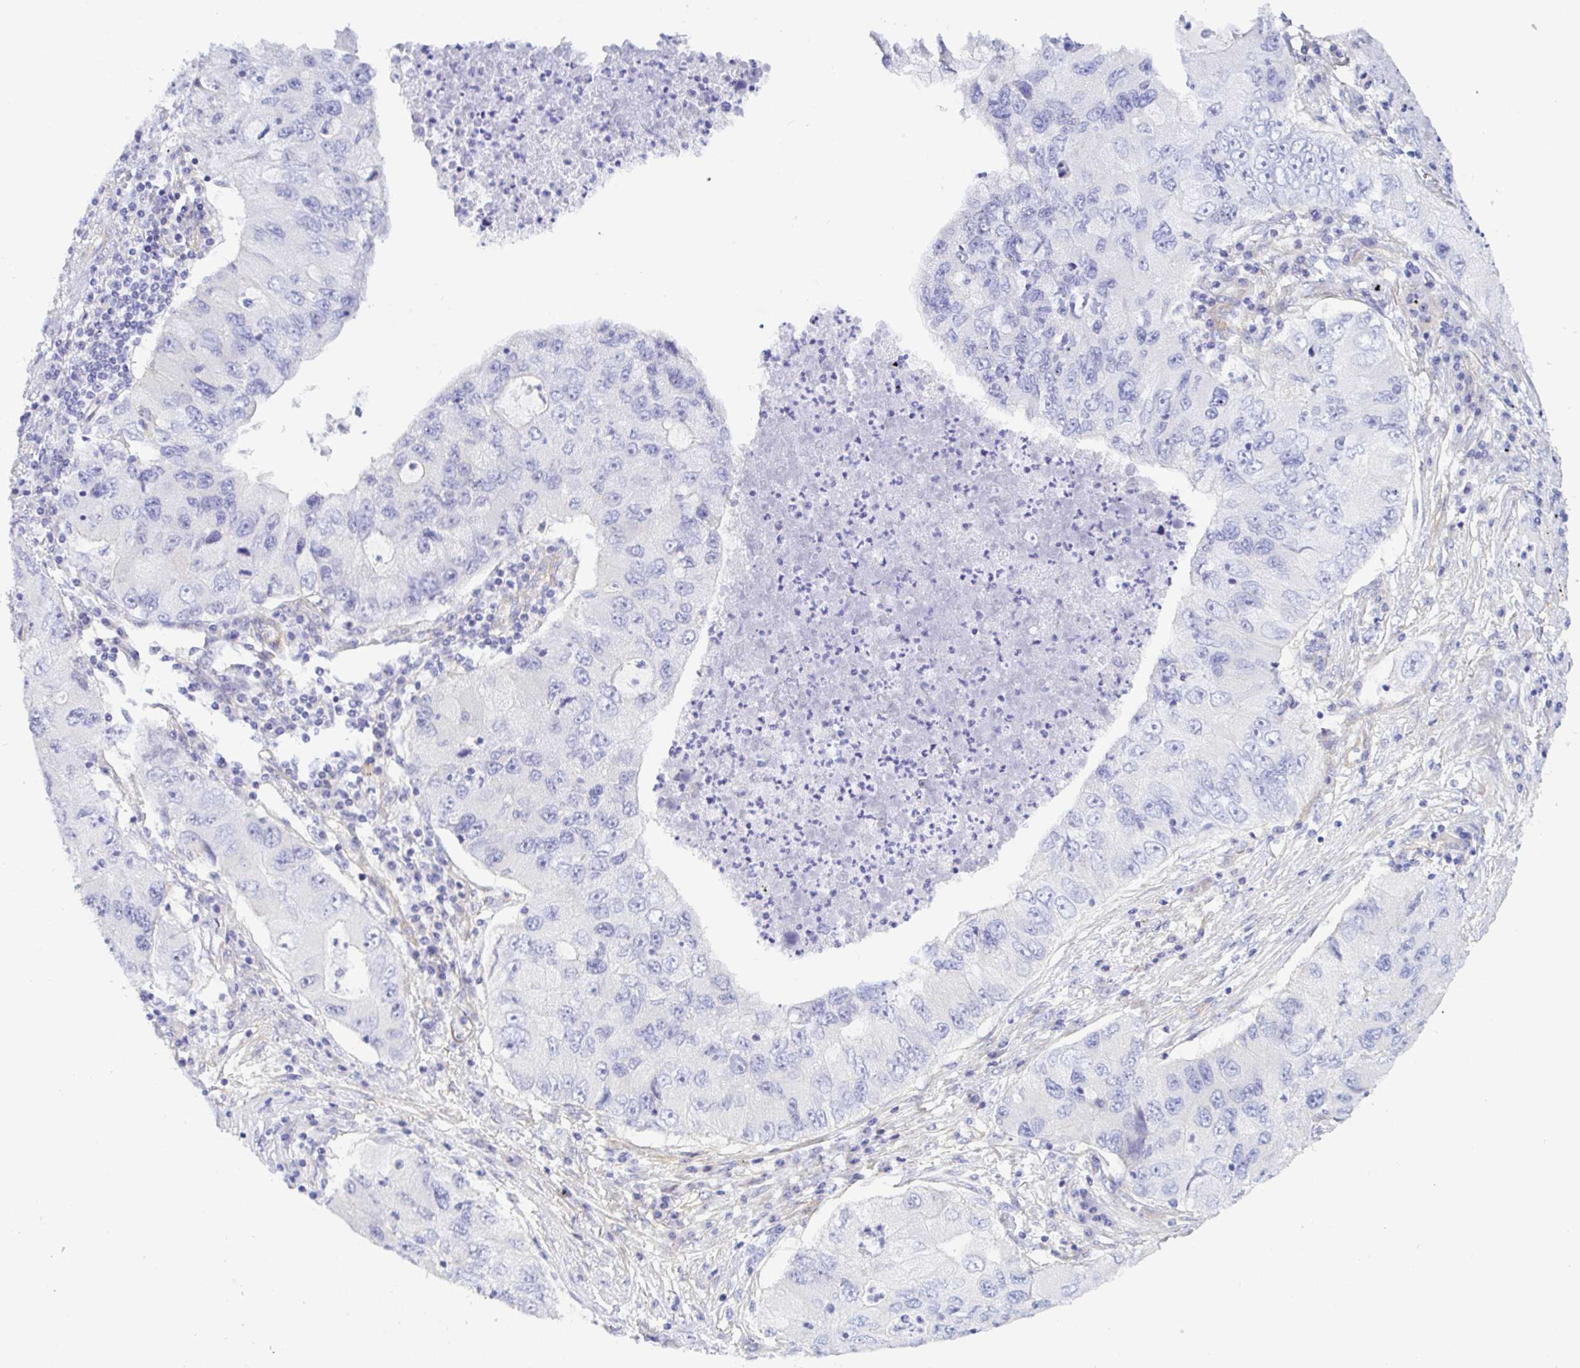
{"staining": {"intensity": "negative", "quantity": "none", "location": "none"}, "tissue": "lung cancer", "cell_type": "Tumor cells", "image_type": "cancer", "snomed": [{"axis": "morphology", "description": "Adenocarcinoma, NOS"}, {"axis": "morphology", "description": "Adenocarcinoma, metastatic, NOS"}, {"axis": "topography", "description": "Lymph node"}, {"axis": "topography", "description": "Lung"}], "caption": "High power microscopy histopathology image of an immunohistochemistry (IHC) image of lung adenocarcinoma, revealing no significant expression in tumor cells.", "gene": "ARL4D", "patient": {"sex": "female", "age": 54}}